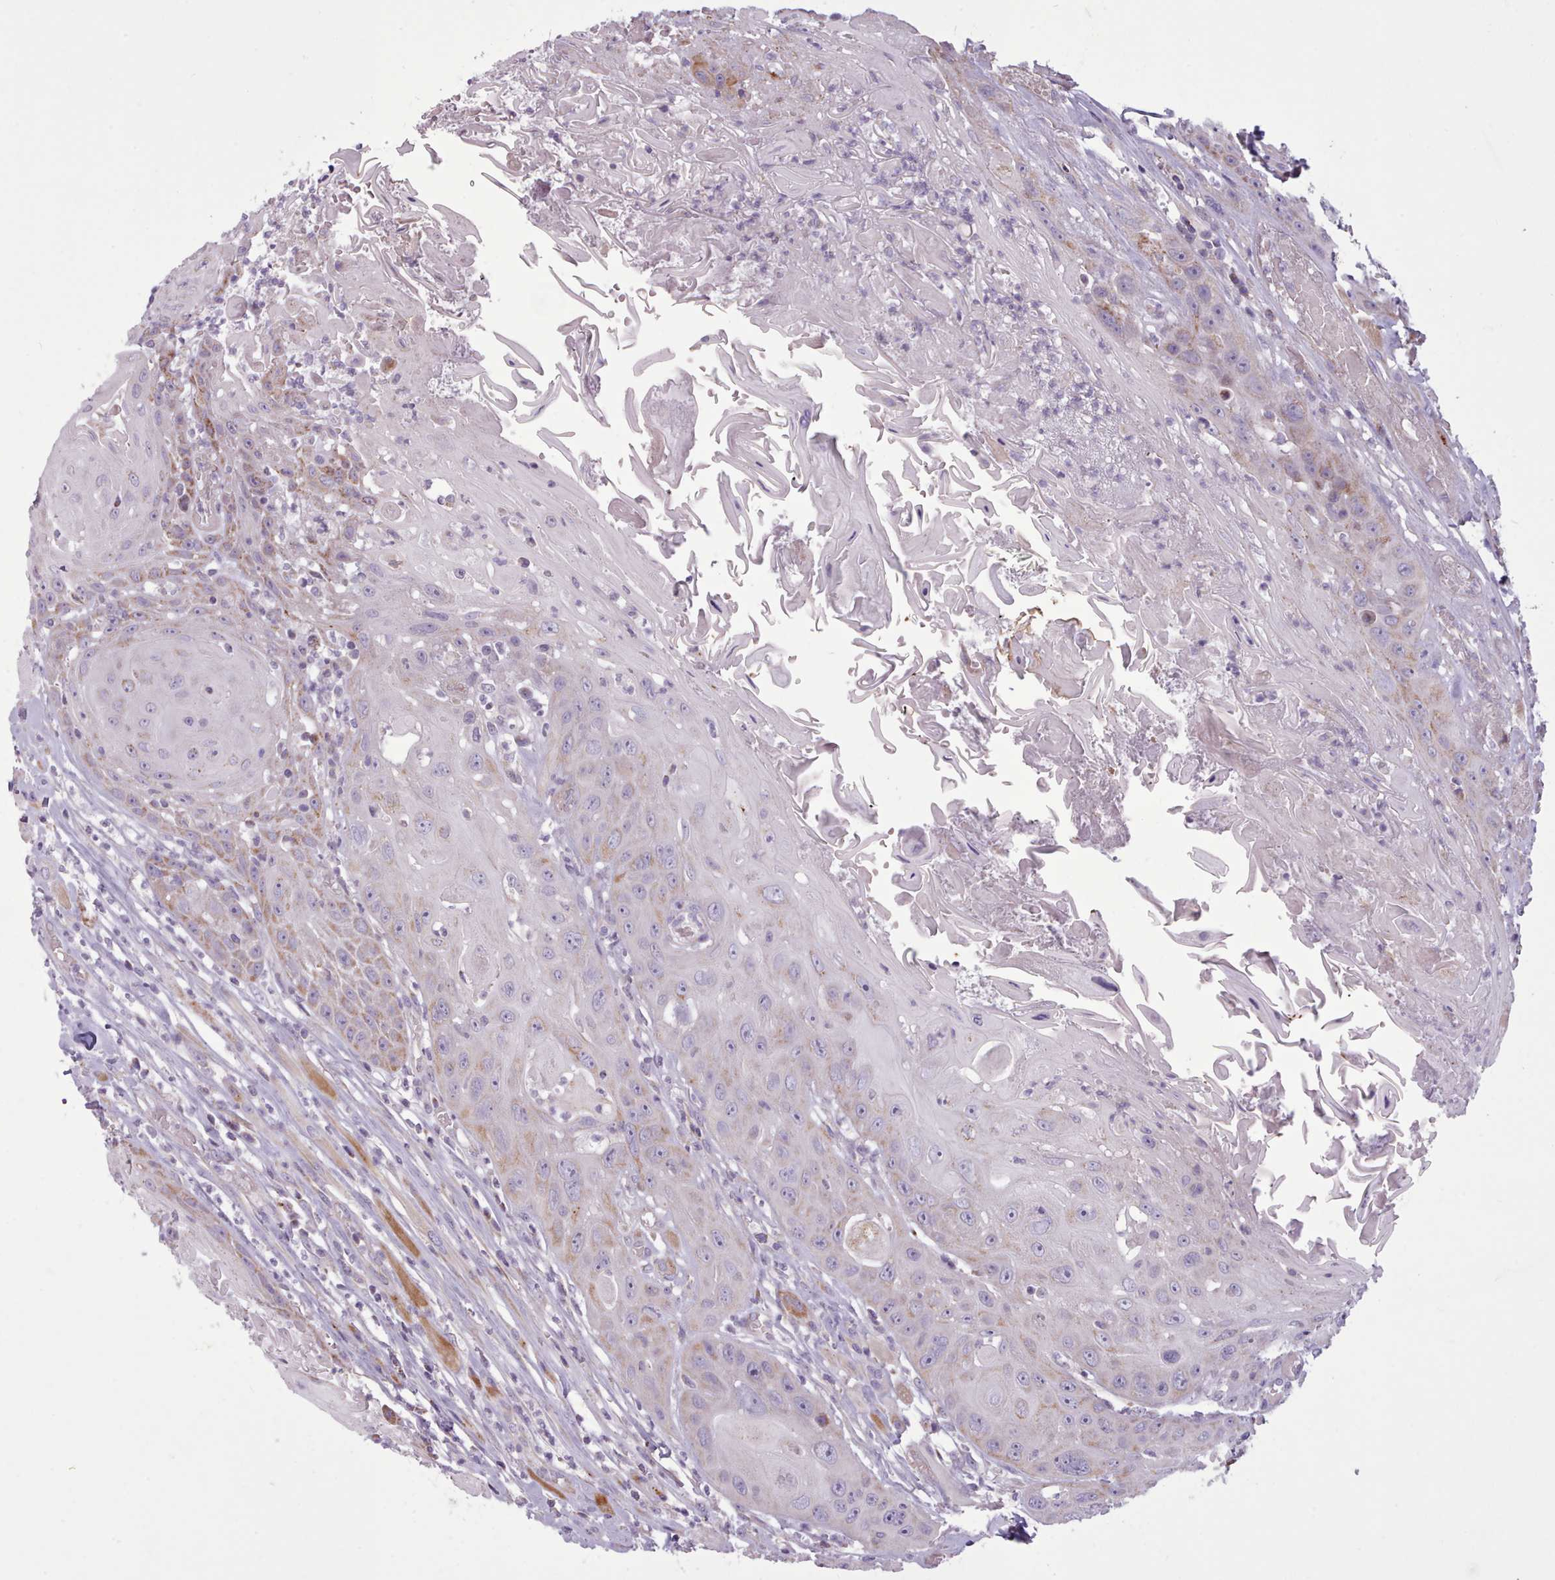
{"staining": {"intensity": "moderate", "quantity": "<25%", "location": "cytoplasmic/membranous"}, "tissue": "head and neck cancer", "cell_type": "Tumor cells", "image_type": "cancer", "snomed": [{"axis": "morphology", "description": "Squamous cell carcinoma, NOS"}, {"axis": "topography", "description": "Head-Neck"}], "caption": "The image shows staining of squamous cell carcinoma (head and neck), revealing moderate cytoplasmic/membranous protein expression (brown color) within tumor cells. (Stains: DAB in brown, nuclei in blue, Microscopy: brightfield microscopy at high magnification).", "gene": "AVL9", "patient": {"sex": "female", "age": 59}}